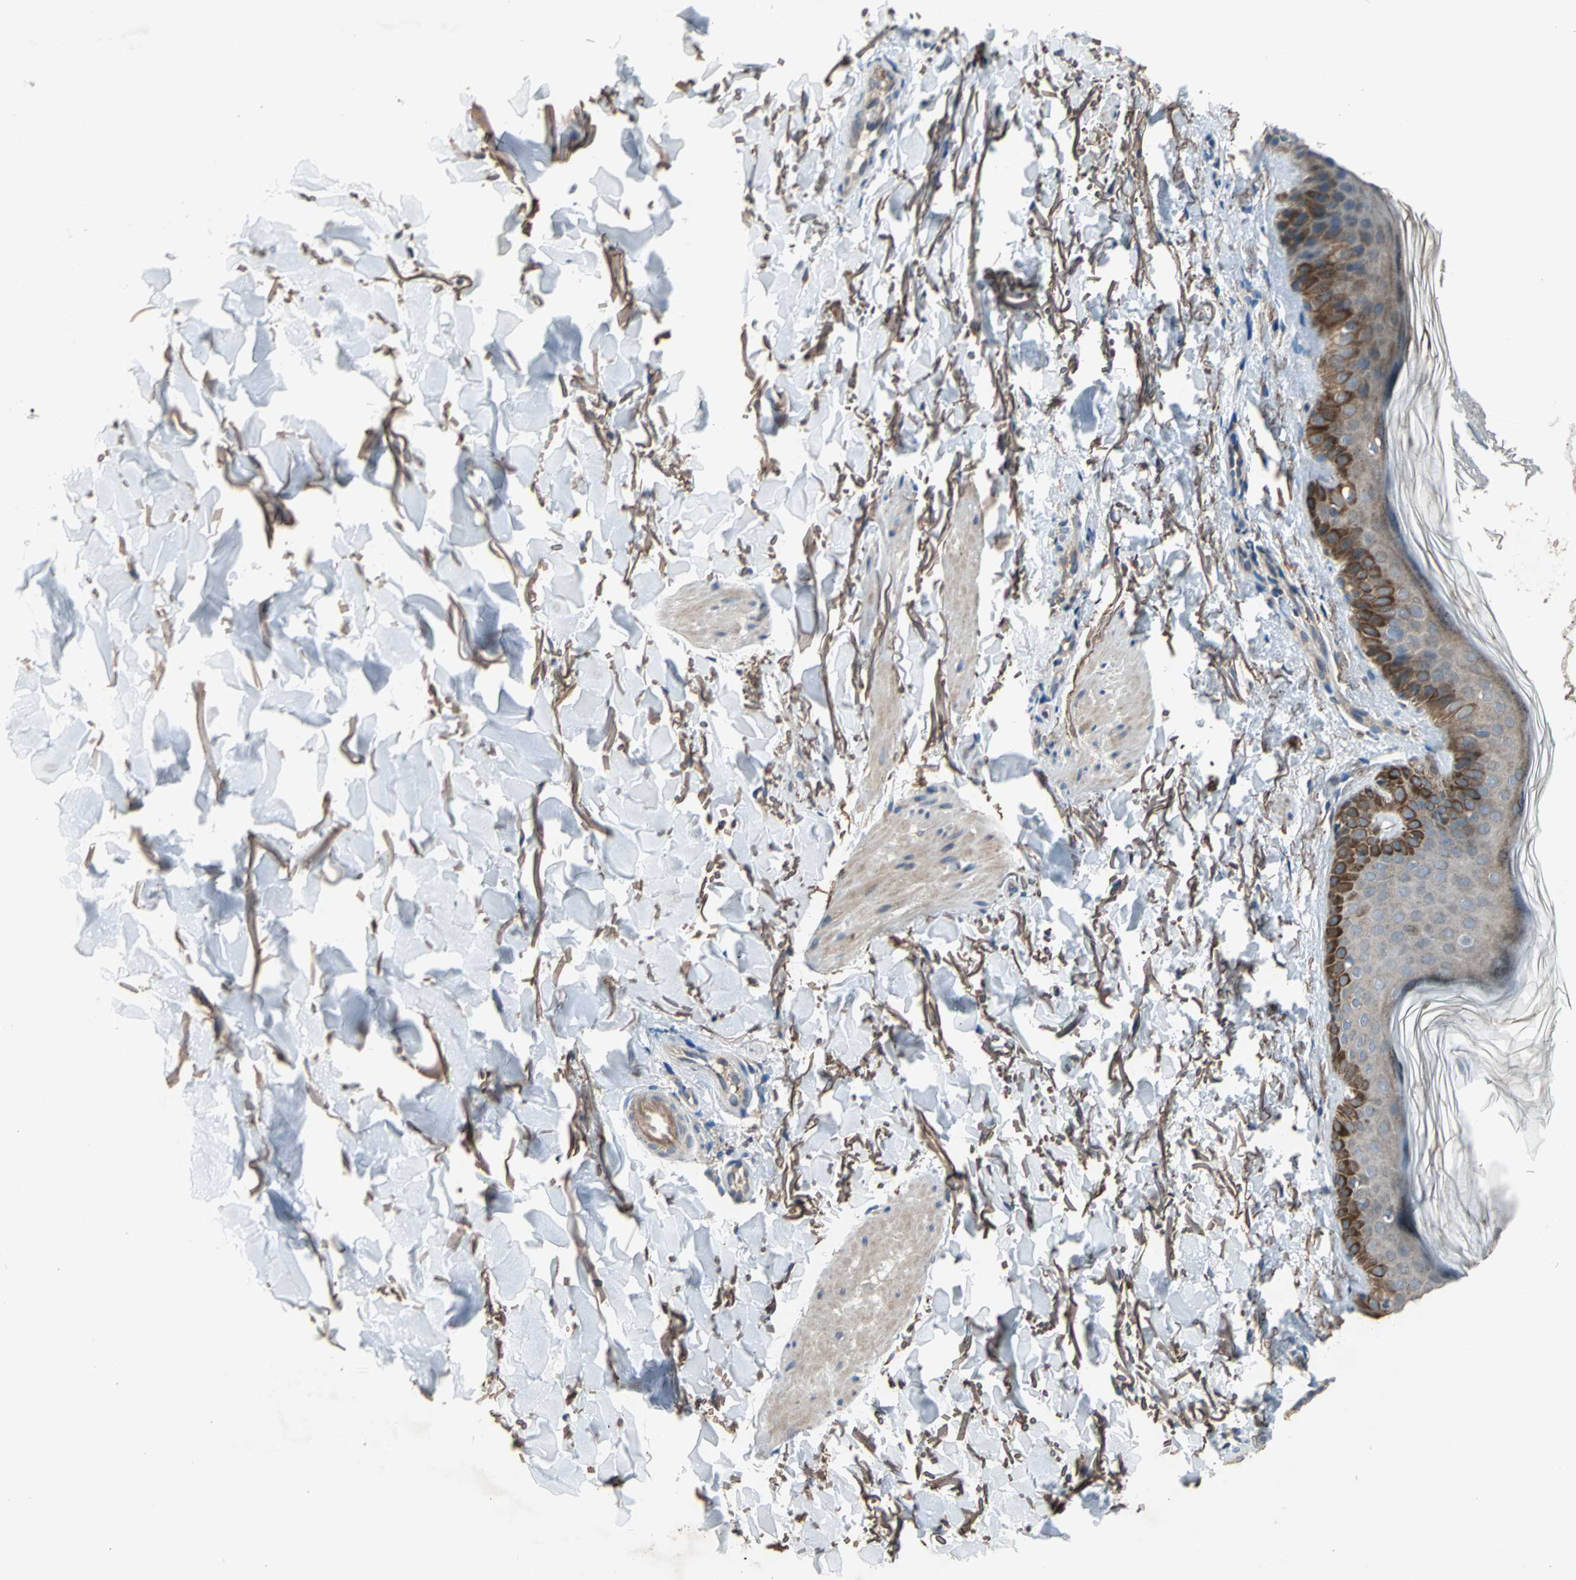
{"staining": {"intensity": "moderate", "quantity": ">75%", "location": "cytoplasmic/membranous"}, "tissue": "skin", "cell_type": "Fibroblasts", "image_type": "normal", "snomed": [{"axis": "morphology", "description": "Normal tissue, NOS"}, {"axis": "topography", "description": "Skin"}], "caption": "DAB (3,3'-diaminobenzidine) immunohistochemical staining of normal human skin demonstrates moderate cytoplasmic/membranous protein positivity in approximately >75% of fibroblasts.", "gene": "TRAK1", "patient": {"sex": "male", "age": 71}}